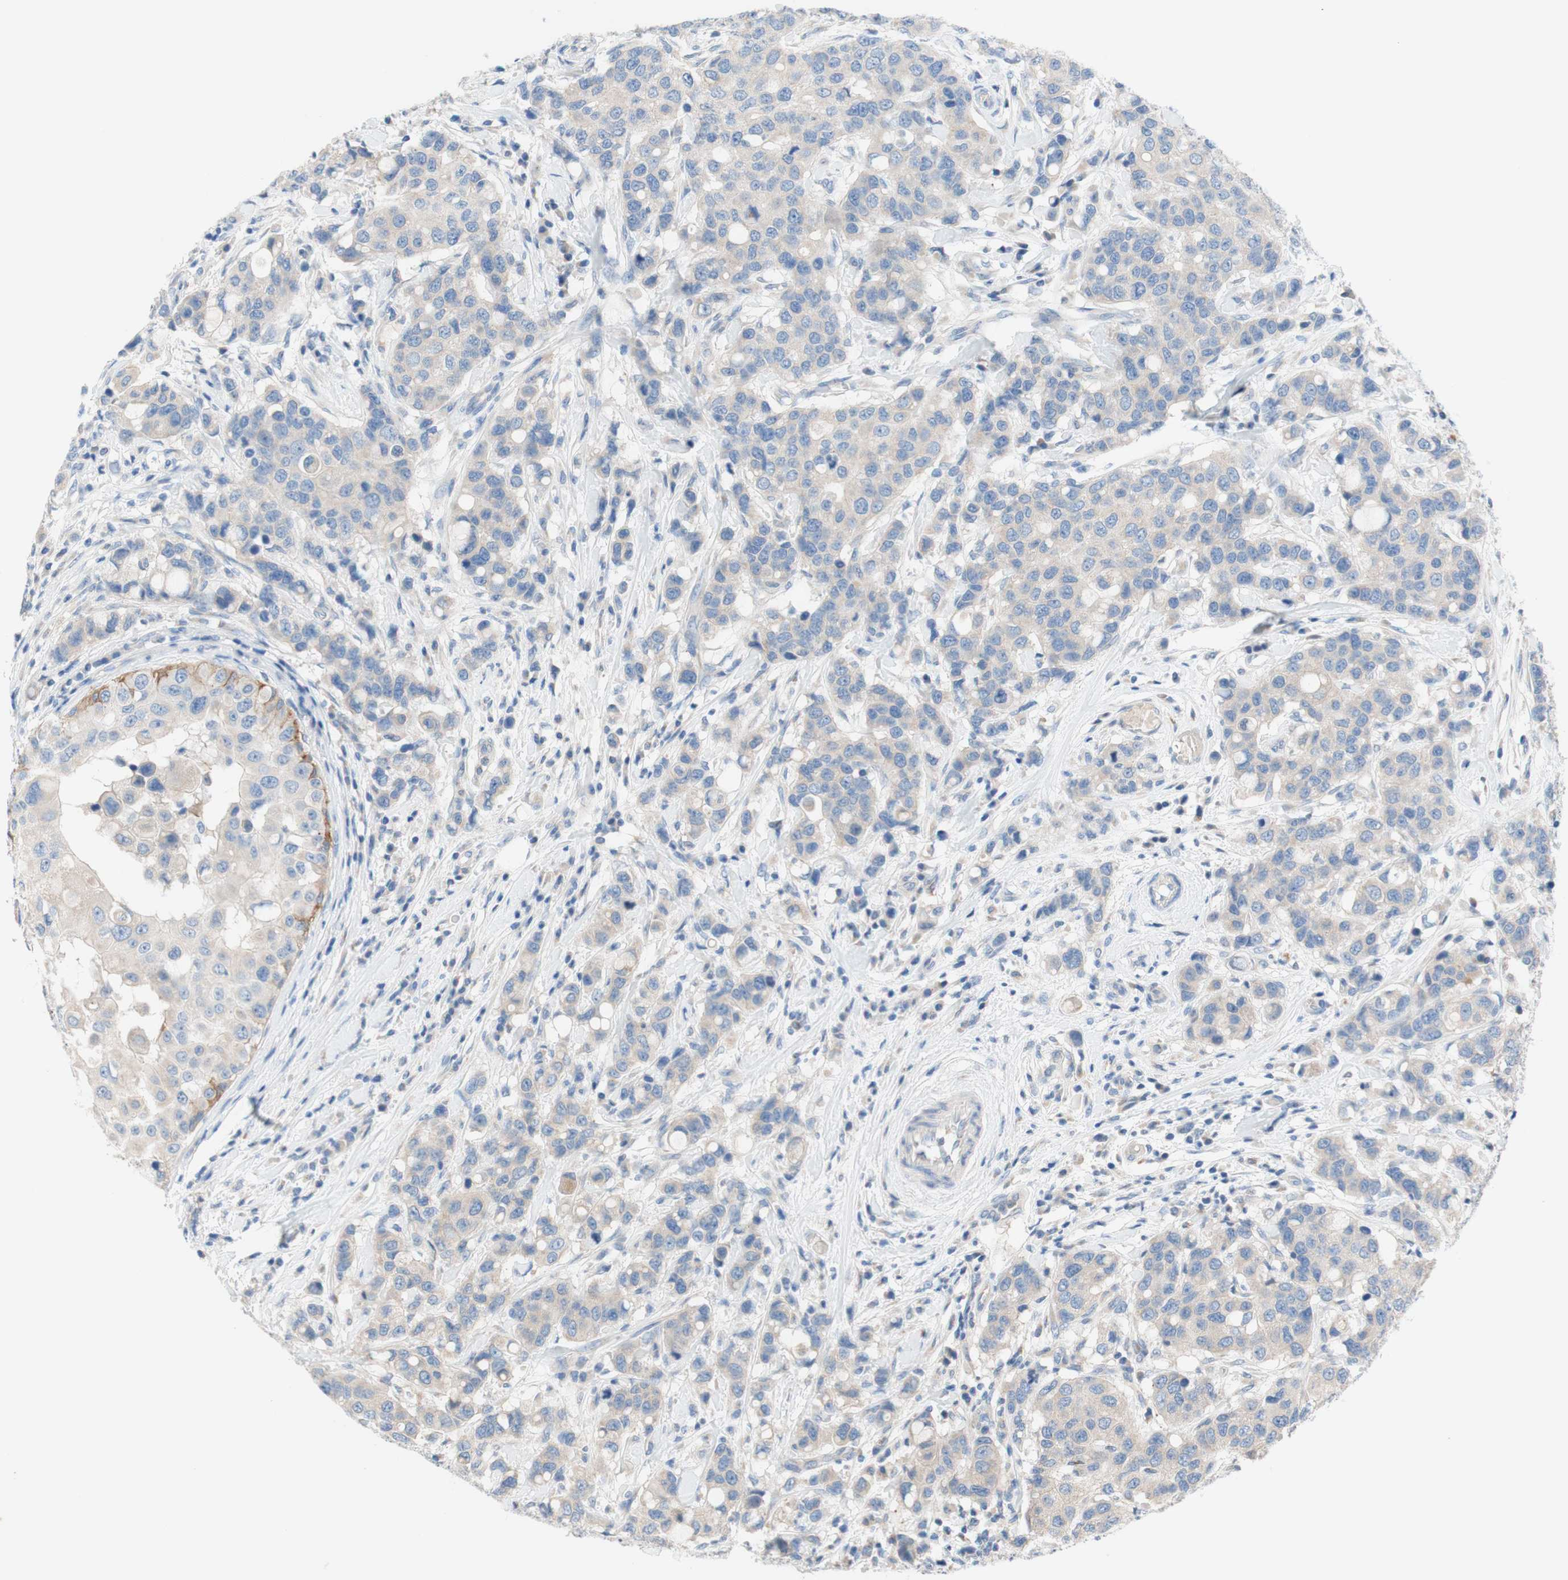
{"staining": {"intensity": "weak", "quantity": ">75%", "location": "cytoplasmic/membranous"}, "tissue": "breast cancer", "cell_type": "Tumor cells", "image_type": "cancer", "snomed": [{"axis": "morphology", "description": "Duct carcinoma"}, {"axis": "topography", "description": "Breast"}], "caption": "Immunohistochemical staining of human breast cancer exhibits low levels of weak cytoplasmic/membranous protein positivity in about >75% of tumor cells.", "gene": "F3", "patient": {"sex": "female", "age": 27}}